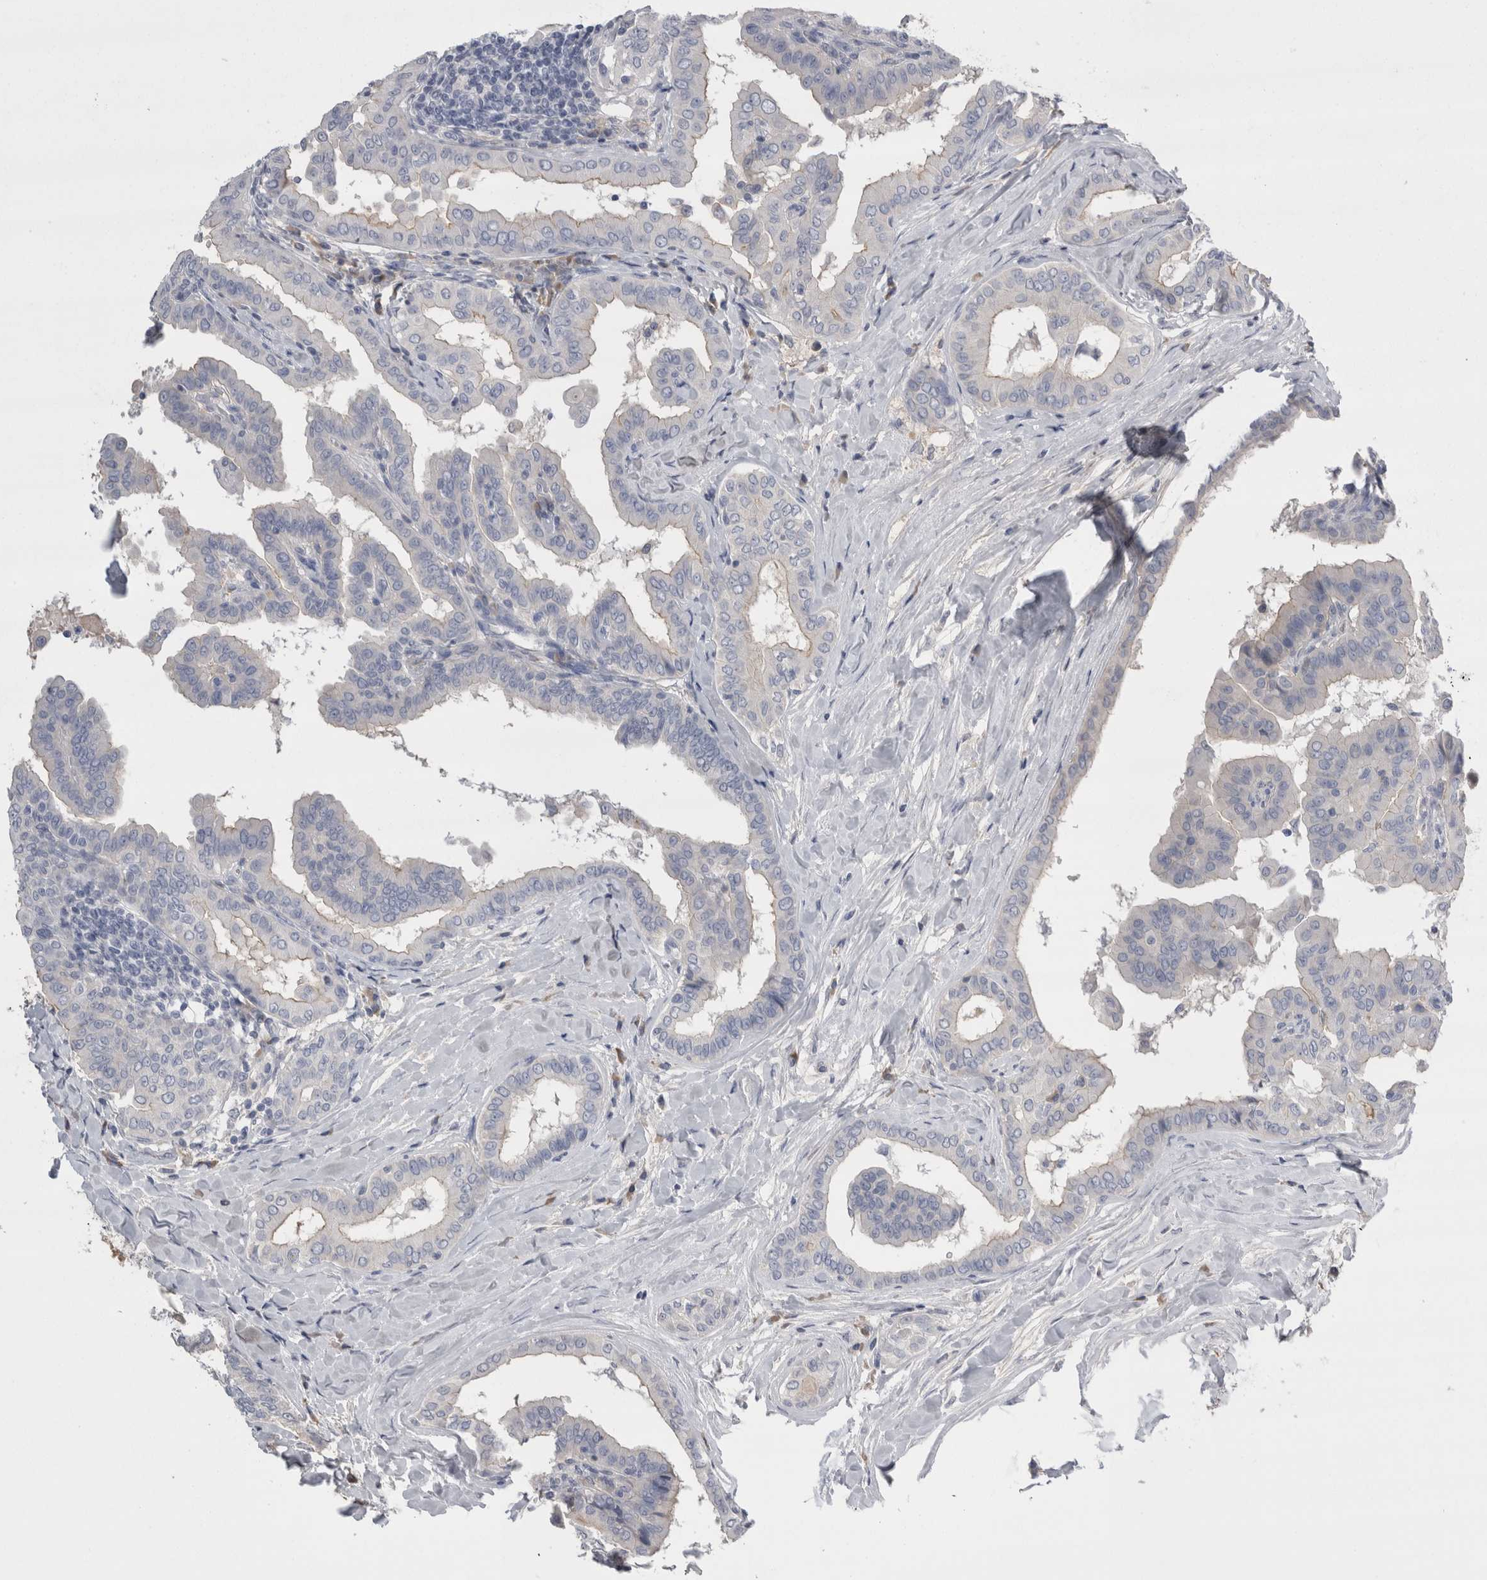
{"staining": {"intensity": "negative", "quantity": "none", "location": "none"}, "tissue": "thyroid cancer", "cell_type": "Tumor cells", "image_type": "cancer", "snomed": [{"axis": "morphology", "description": "Papillary adenocarcinoma, NOS"}, {"axis": "topography", "description": "Thyroid gland"}], "caption": "Tumor cells show no significant expression in thyroid cancer (papillary adenocarcinoma).", "gene": "REG1A", "patient": {"sex": "male", "age": 33}}